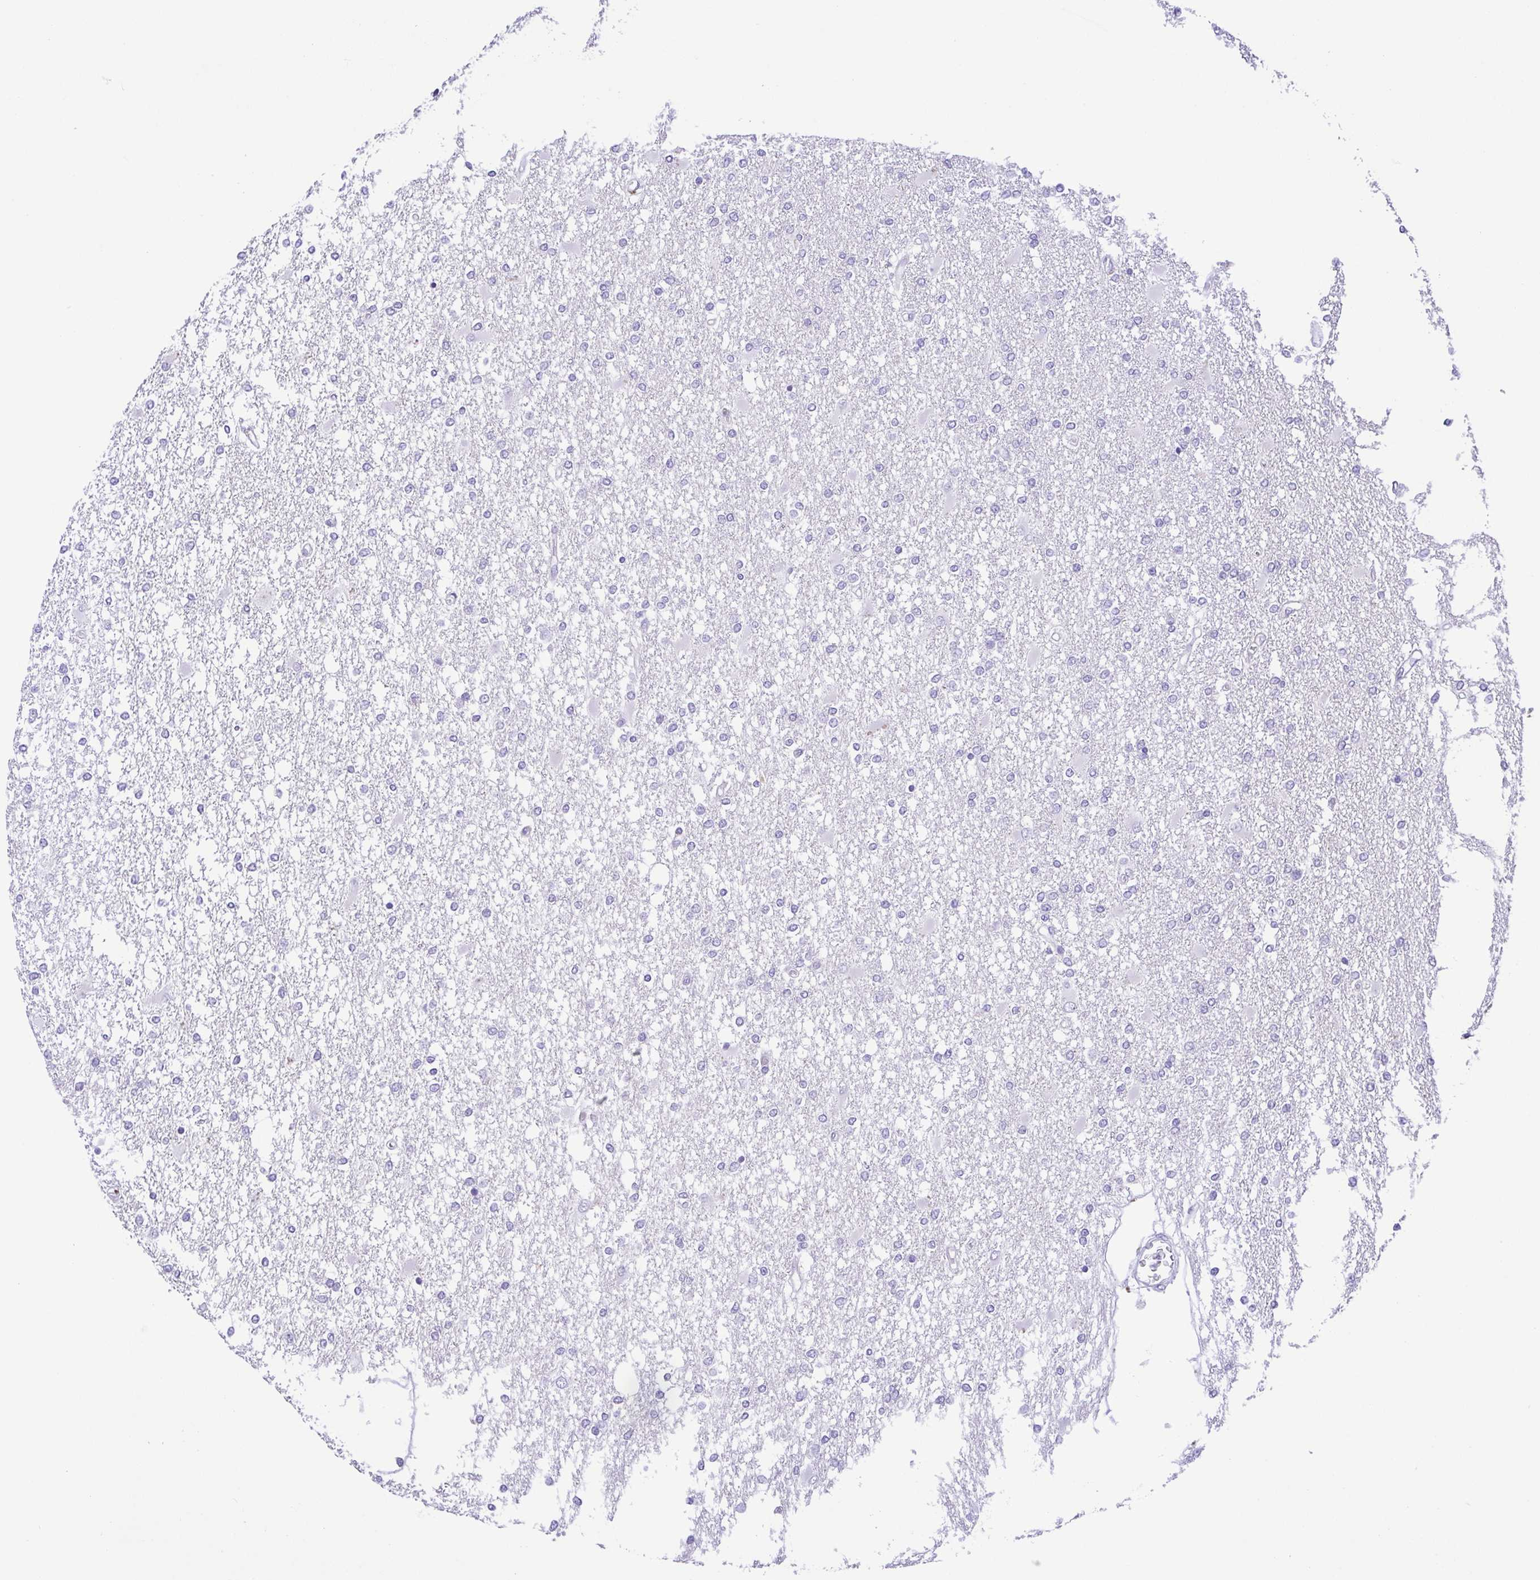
{"staining": {"intensity": "negative", "quantity": "none", "location": "none"}, "tissue": "glioma", "cell_type": "Tumor cells", "image_type": "cancer", "snomed": [{"axis": "morphology", "description": "Glioma, malignant, High grade"}, {"axis": "topography", "description": "Cerebral cortex"}], "caption": "Immunohistochemical staining of human malignant glioma (high-grade) displays no significant staining in tumor cells.", "gene": "GPR182", "patient": {"sex": "male", "age": 79}}